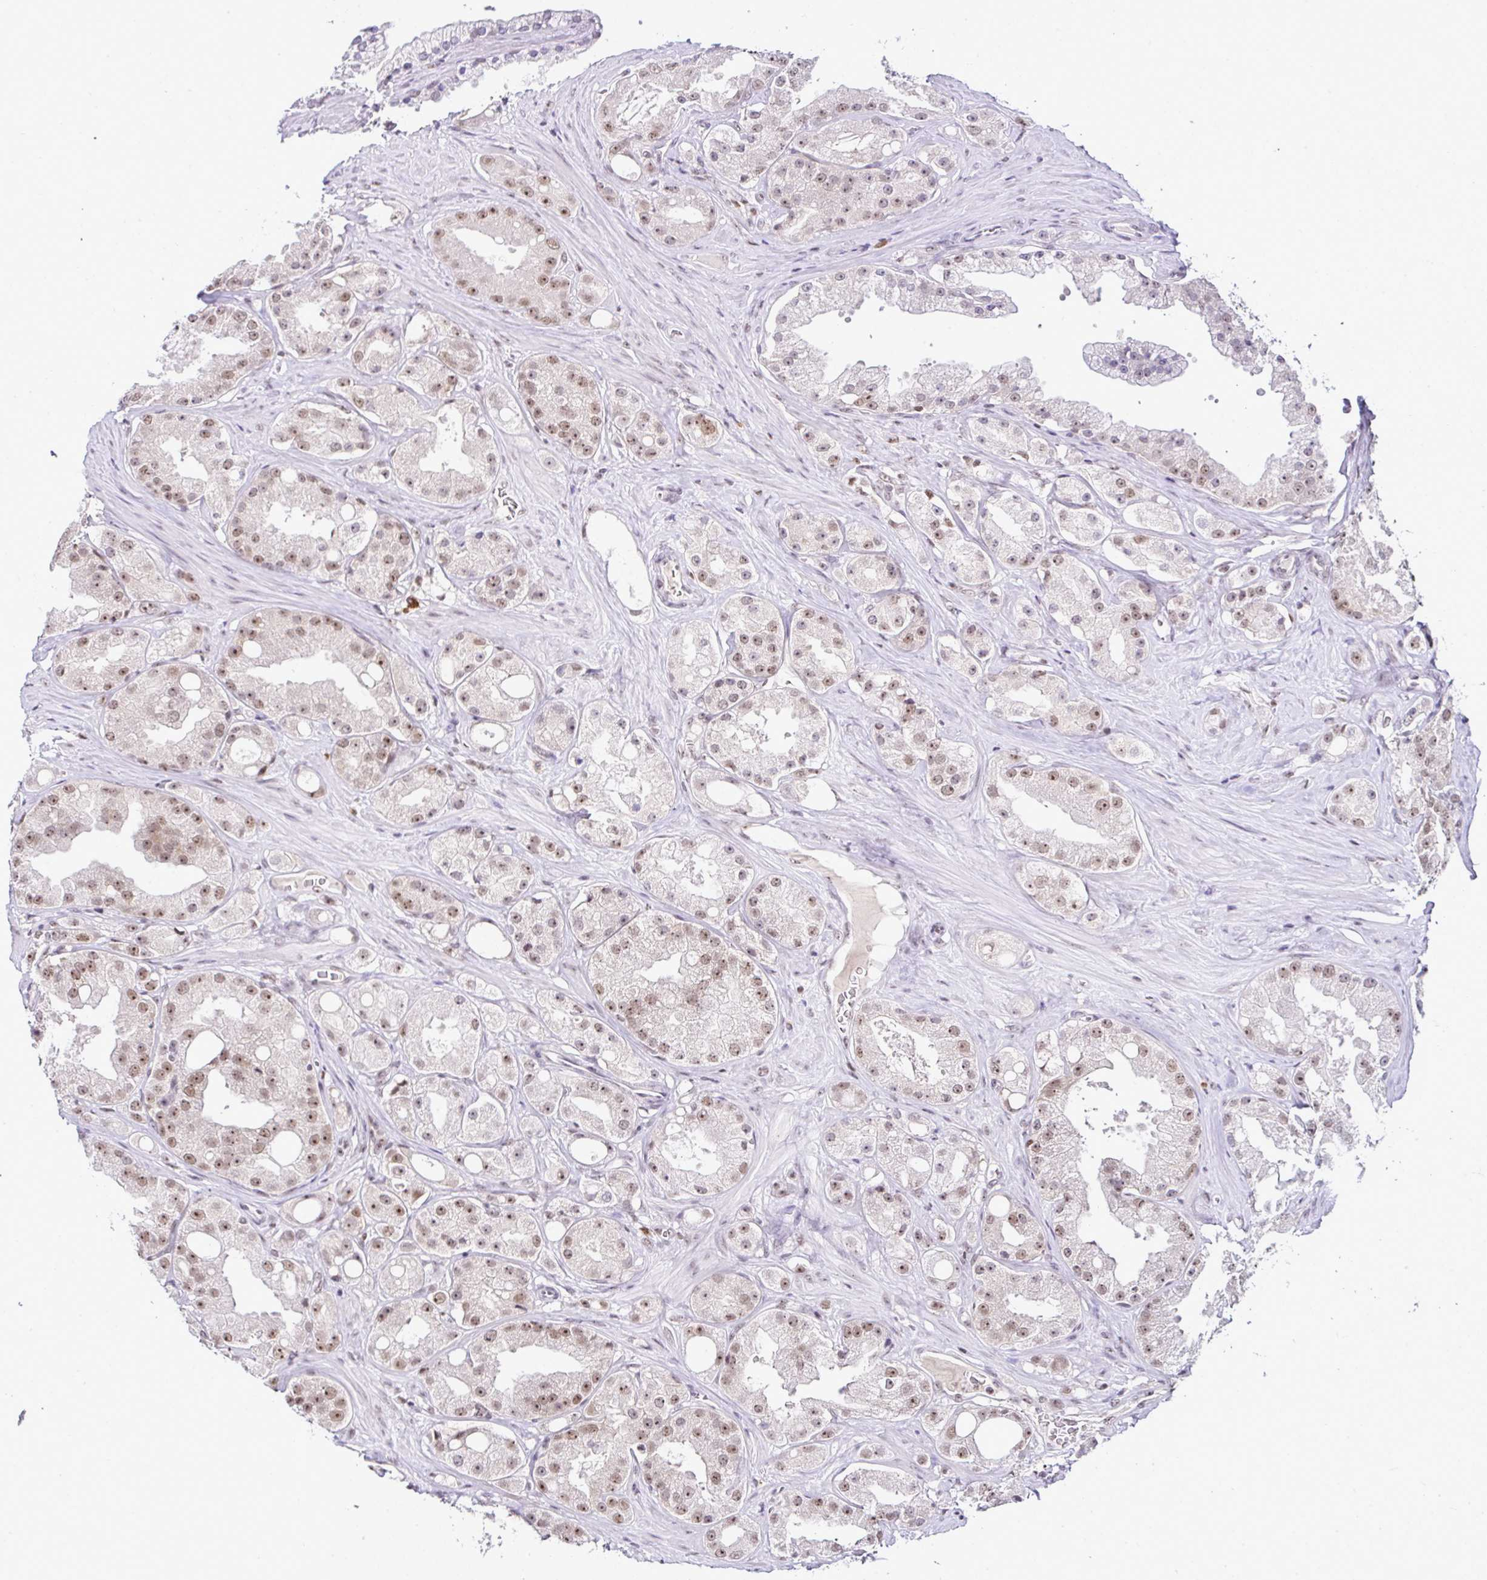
{"staining": {"intensity": "moderate", "quantity": "25%-75%", "location": "nuclear"}, "tissue": "prostate cancer", "cell_type": "Tumor cells", "image_type": "cancer", "snomed": [{"axis": "morphology", "description": "Adenocarcinoma, High grade"}, {"axis": "topography", "description": "Prostate"}], "caption": "Tumor cells exhibit moderate nuclear expression in approximately 25%-75% of cells in prostate adenocarcinoma (high-grade). The protein is shown in brown color, while the nuclei are stained blue.", "gene": "PTPN2", "patient": {"sex": "male", "age": 66}}